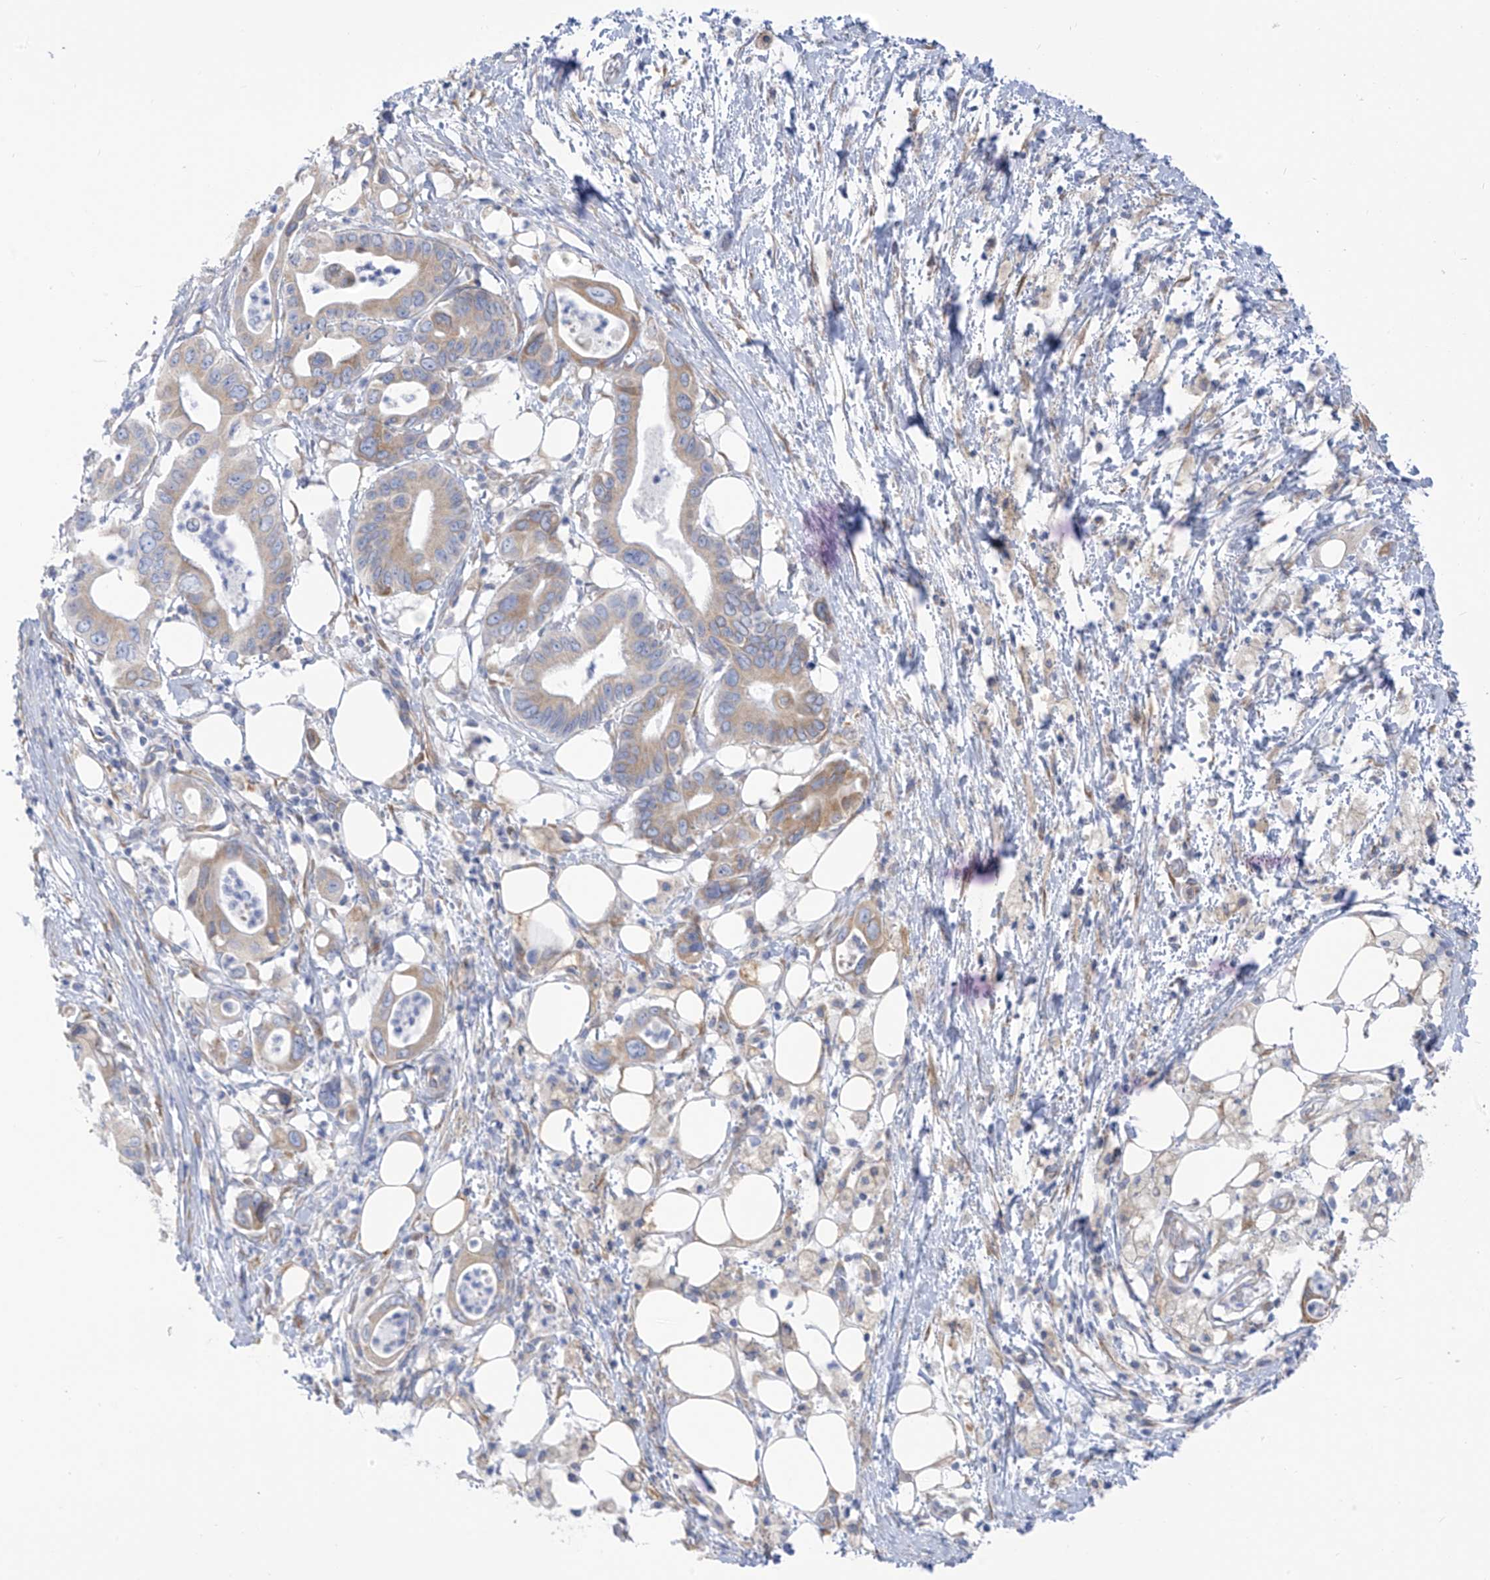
{"staining": {"intensity": "weak", "quantity": "25%-75%", "location": "cytoplasmic/membranous"}, "tissue": "pancreatic cancer", "cell_type": "Tumor cells", "image_type": "cancer", "snomed": [{"axis": "morphology", "description": "Adenocarcinoma, NOS"}, {"axis": "topography", "description": "Pancreas"}], "caption": "IHC photomicrograph of pancreatic cancer (adenocarcinoma) stained for a protein (brown), which reveals low levels of weak cytoplasmic/membranous staining in approximately 25%-75% of tumor cells.", "gene": "RCN2", "patient": {"sex": "male", "age": 66}}